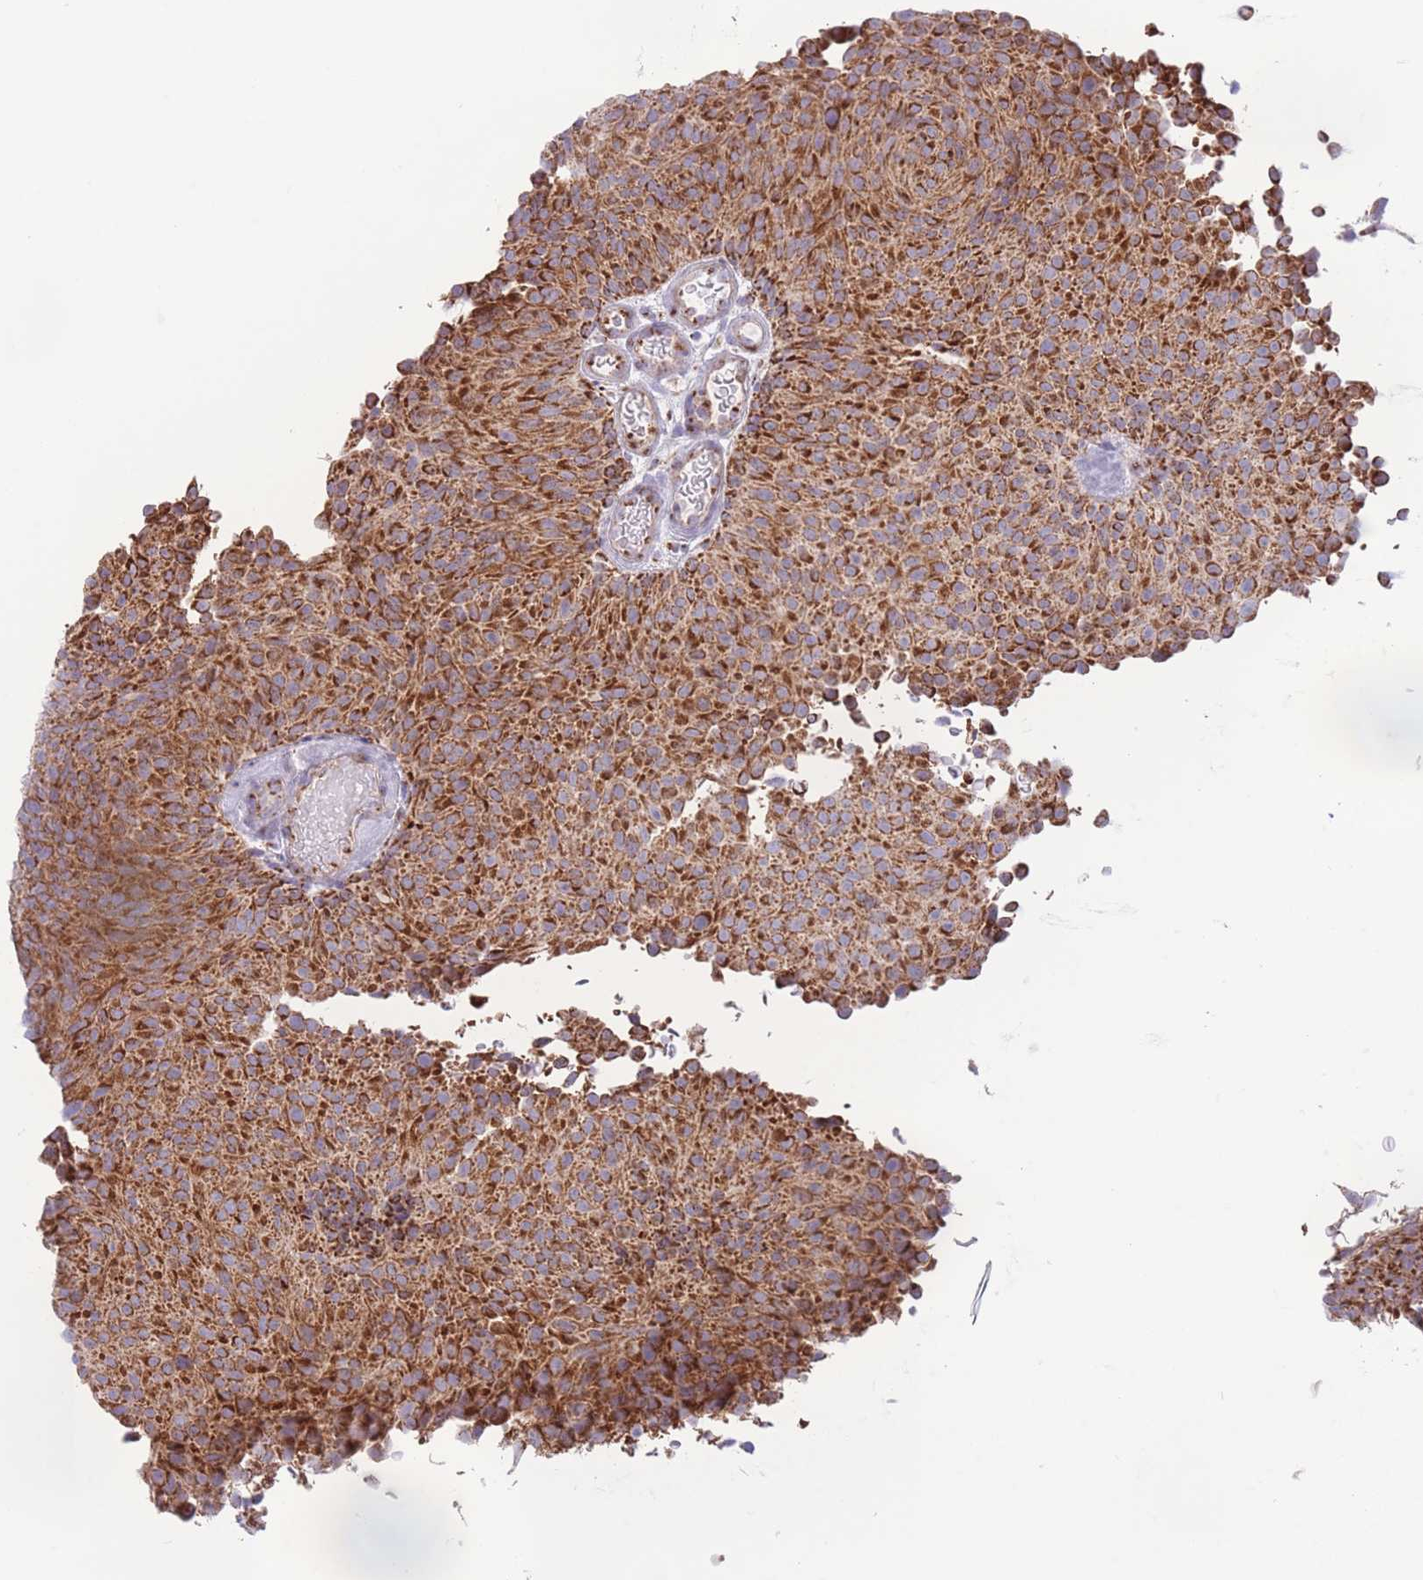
{"staining": {"intensity": "strong", "quantity": ">75%", "location": "cytoplasmic/membranous"}, "tissue": "urothelial cancer", "cell_type": "Tumor cells", "image_type": "cancer", "snomed": [{"axis": "morphology", "description": "Urothelial carcinoma, Low grade"}, {"axis": "topography", "description": "Urinary bladder"}], "caption": "Urothelial cancer tissue exhibits strong cytoplasmic/membranous expression in approximately >75% of tumor cells", "gene": "MPND", "patient": {"sex": "male", "age": 78}}